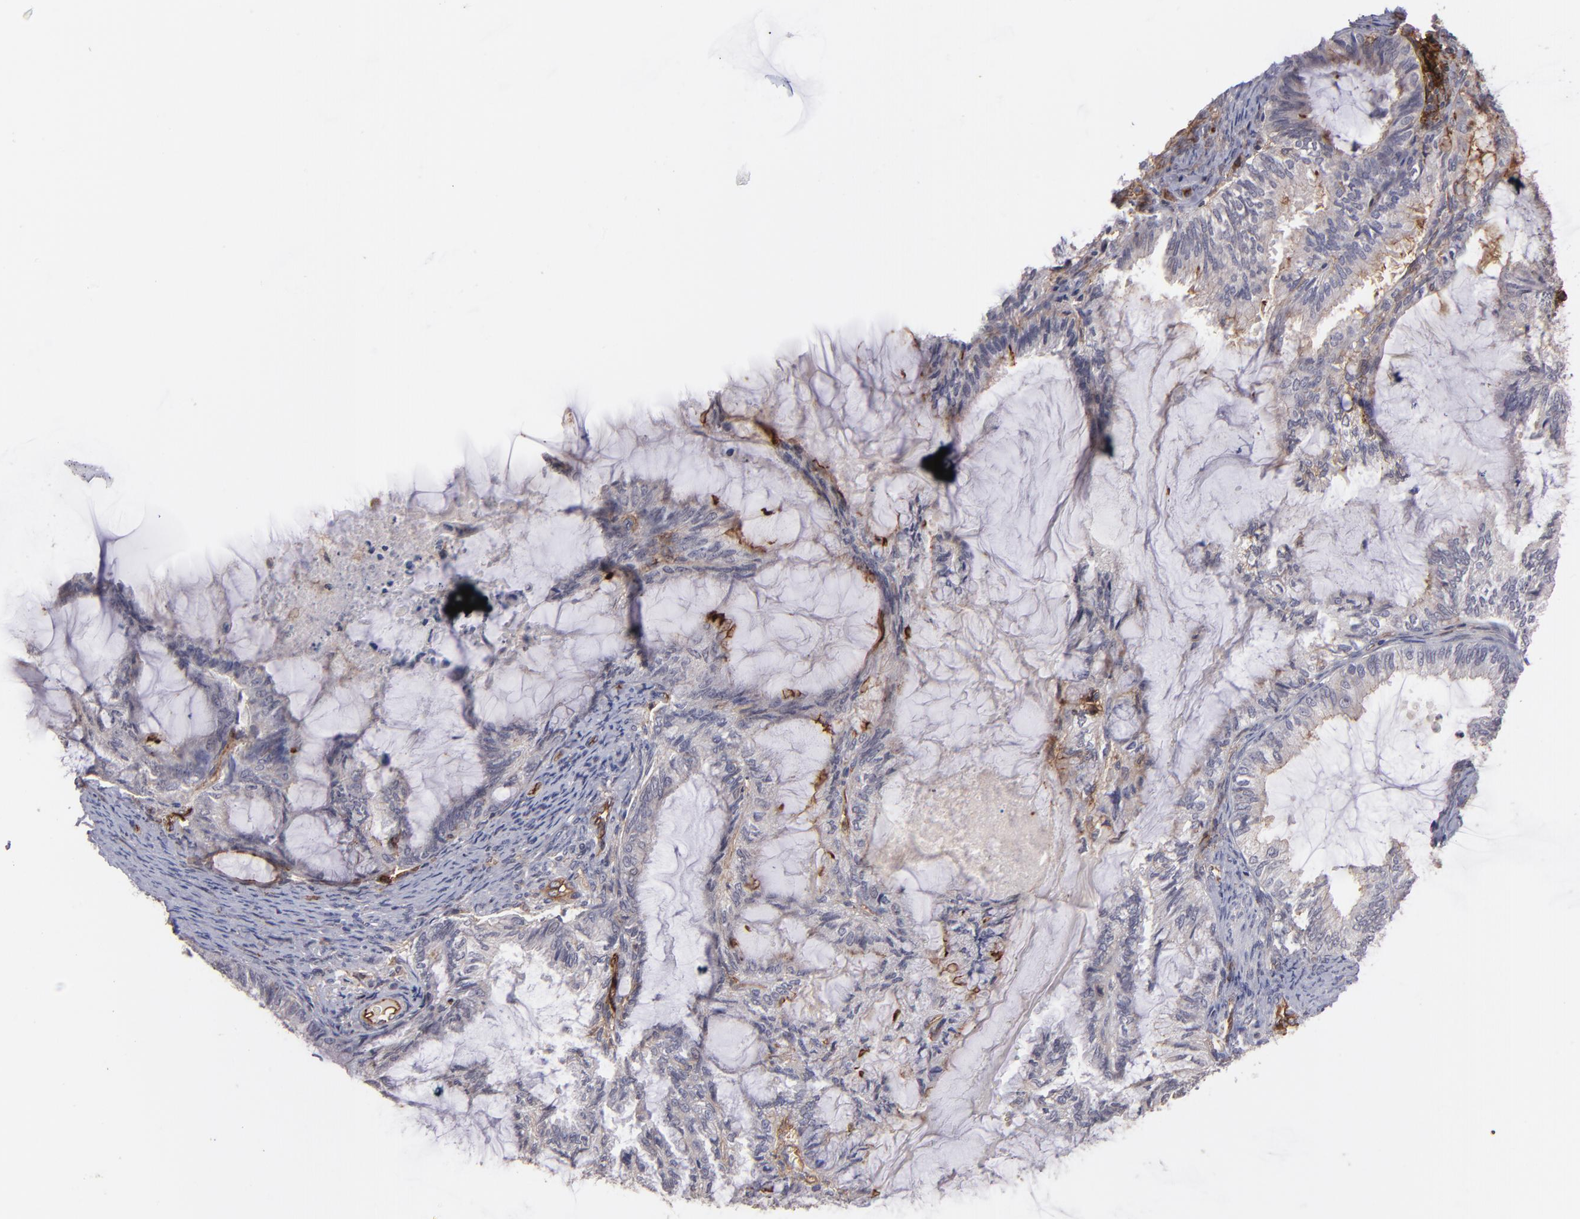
{"staining": {"intensity": "negative", "quantity": "none", "location": "none"}, "tissue": "endometrial cancer", "cell_type": "Tumor cells", "image_type": "cancer", "snomed": [{"axis": "morphology", "description": "Adenocarcinoma, NOS"}, {"axis": "topography", "description": "Endometrium"}], "caption": "The image reveals no staining of tumor cells in endometrial cancer.", "gene": "ICAM1", "patient": {"sex": "female", "age": 86}}